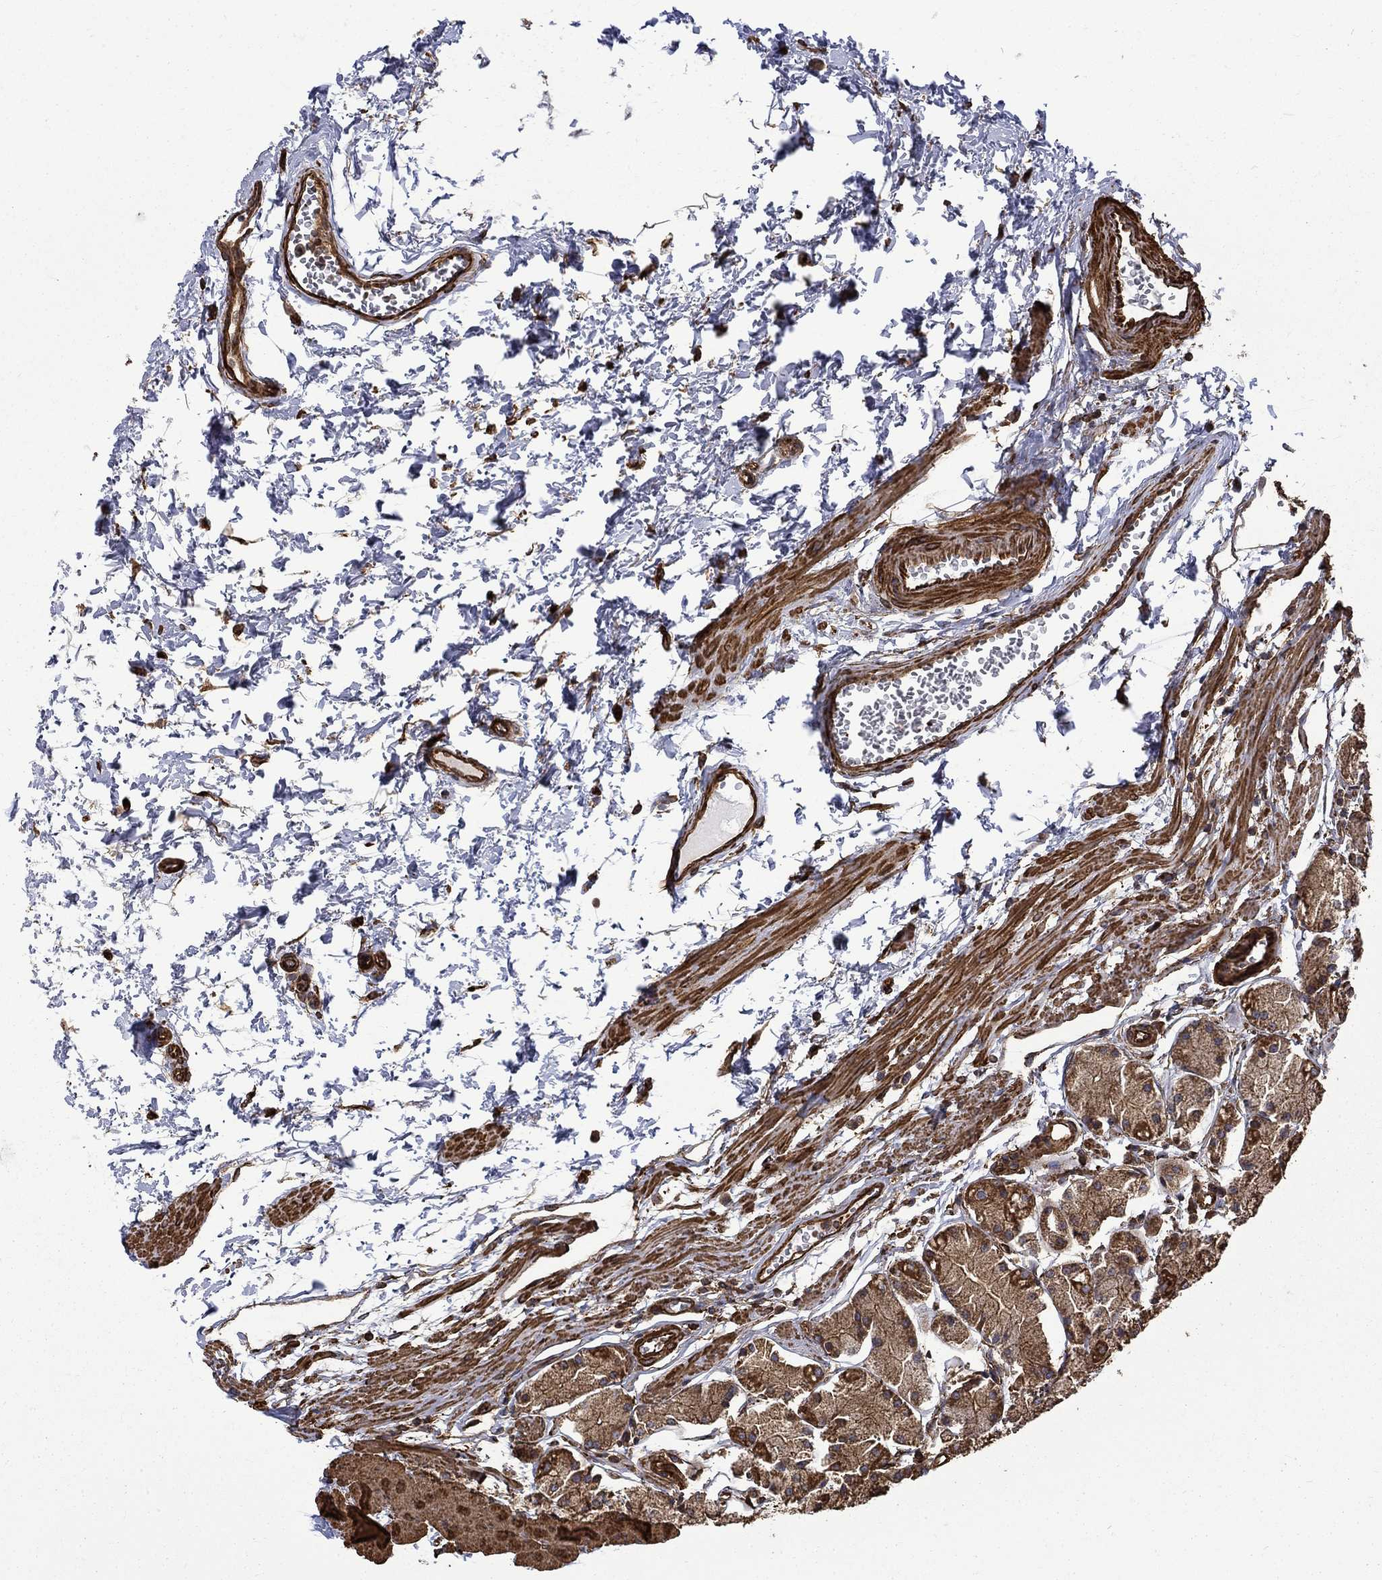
{"staining": {"intensity": "moderate", "quantity": ">75%", "location": "cytoplasmic/membranous"}, "tissue": "stomach", "cell_type": "Glandular cells", "image_type": "normal", "snomed": [{"axis": "morphology", "description": "Normal tissue, NOS"}, {"axis": "topography", "description": "Stomach, upper"}], "caption": "IHC staining of normal stomach, which demonstrates medium levels of moderate cytoplasmic/membranous expression in approximately >75% of glandular cells indicating moderate cytoplasmic/membranous protein expression. The staining was performed using DAB (brown) for protein detection and nuclei were counterstained in hematoxylin (blue).", "gene": "CUTC", "patient": {"sex": "male", "age": 60}}